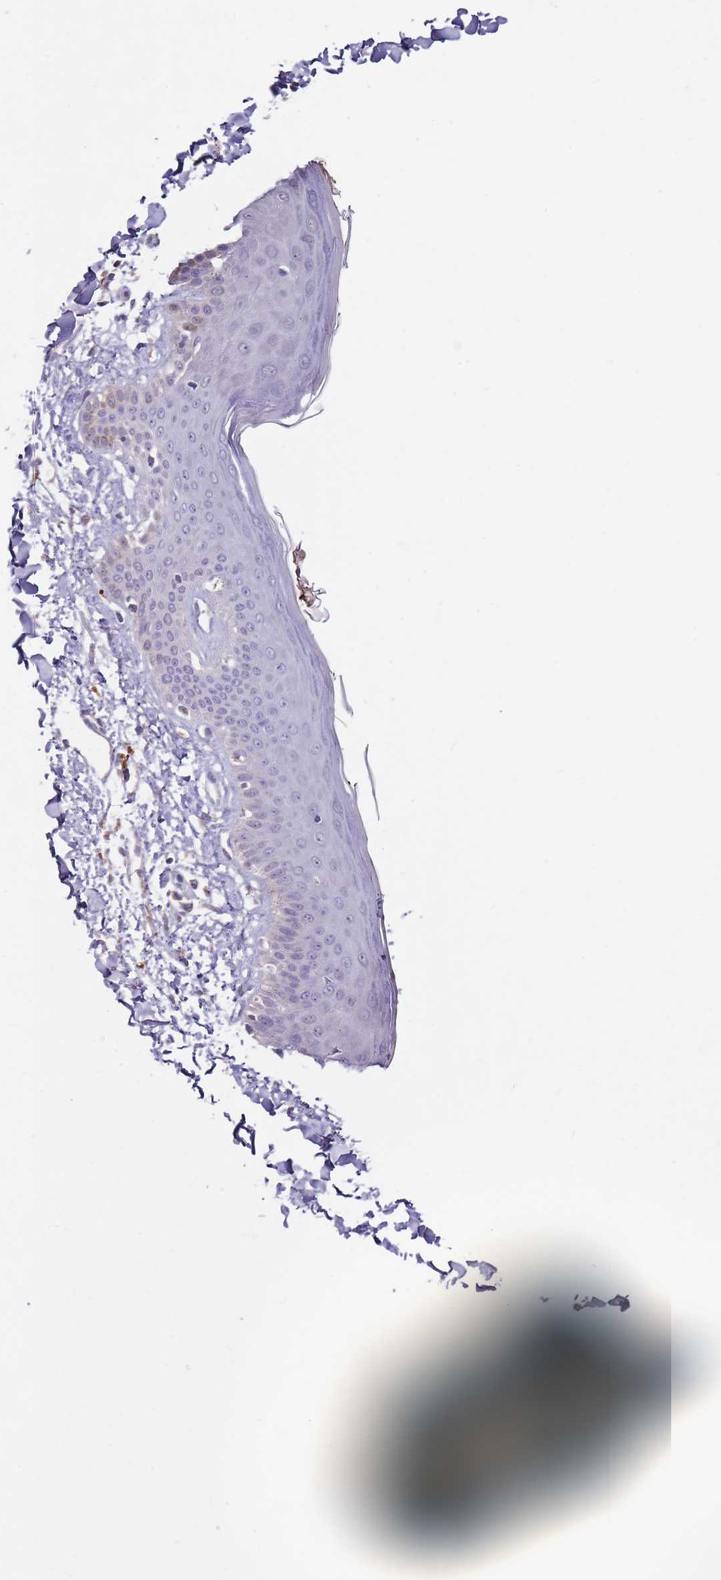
{"staining": {"intensity": "negative", "quantity": "none", "location": "none"}, "tissue": "skin", "cell_type": "Fibroblasts", "image_type": "normal", "snomed": [{"axis": "morphology", "description": "Normal tissue, NOS"}, {"axis": "topography", "description": "Skin"}], "caption": "The IHC micrograph has no significant staining in fibroblasts of skin.", "gene": "NRDE2", "patient": {"sex": "male", "age": 52}}